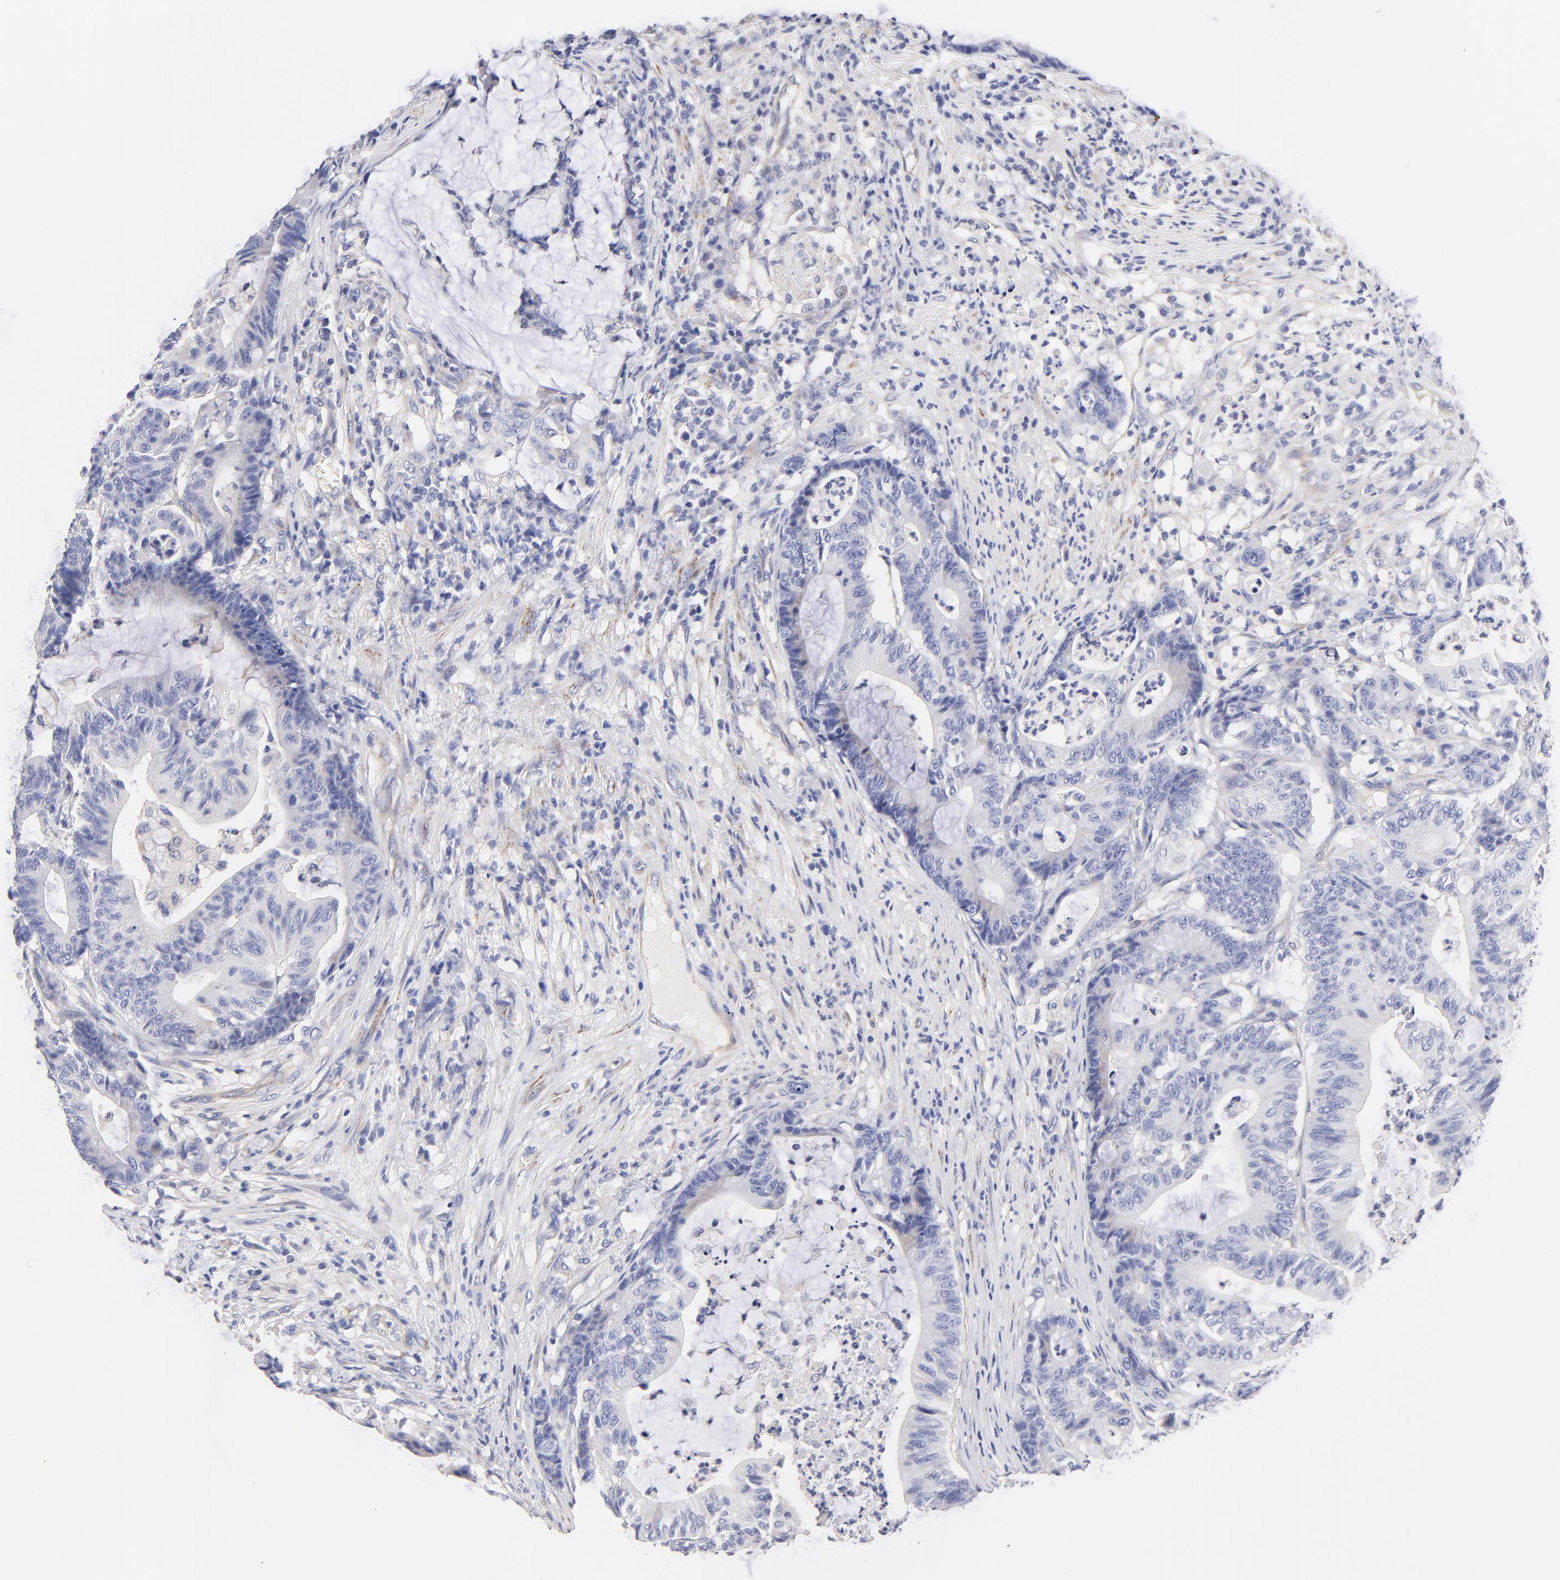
{"staining": {"intensity": "weak", "quantity": "<25%", "location": "cytoplasmic/membranous"}, "tissue": "colorectal cancer", "cell_type": "Tumor cells", "image_type": "cancer", "snomed": [{"axis": "morphology", "description": "Adenocarcinoma, NOS"}, {"axis": "topography", "description": "Colon"}], "caption": "This is a micrograph of immunohistochemistry (IHC) staining of colorectal cancer, which shows no expression in tumor cells. (Stains: DAB (3,3'-diaminobenzidine) immunohistochemistry with hematoxylin counter stain, Microscopy: brightfield microscopy at high magnification).", "gene": "HS3ST1", "patient": {"sex": "female", "age": 84}}